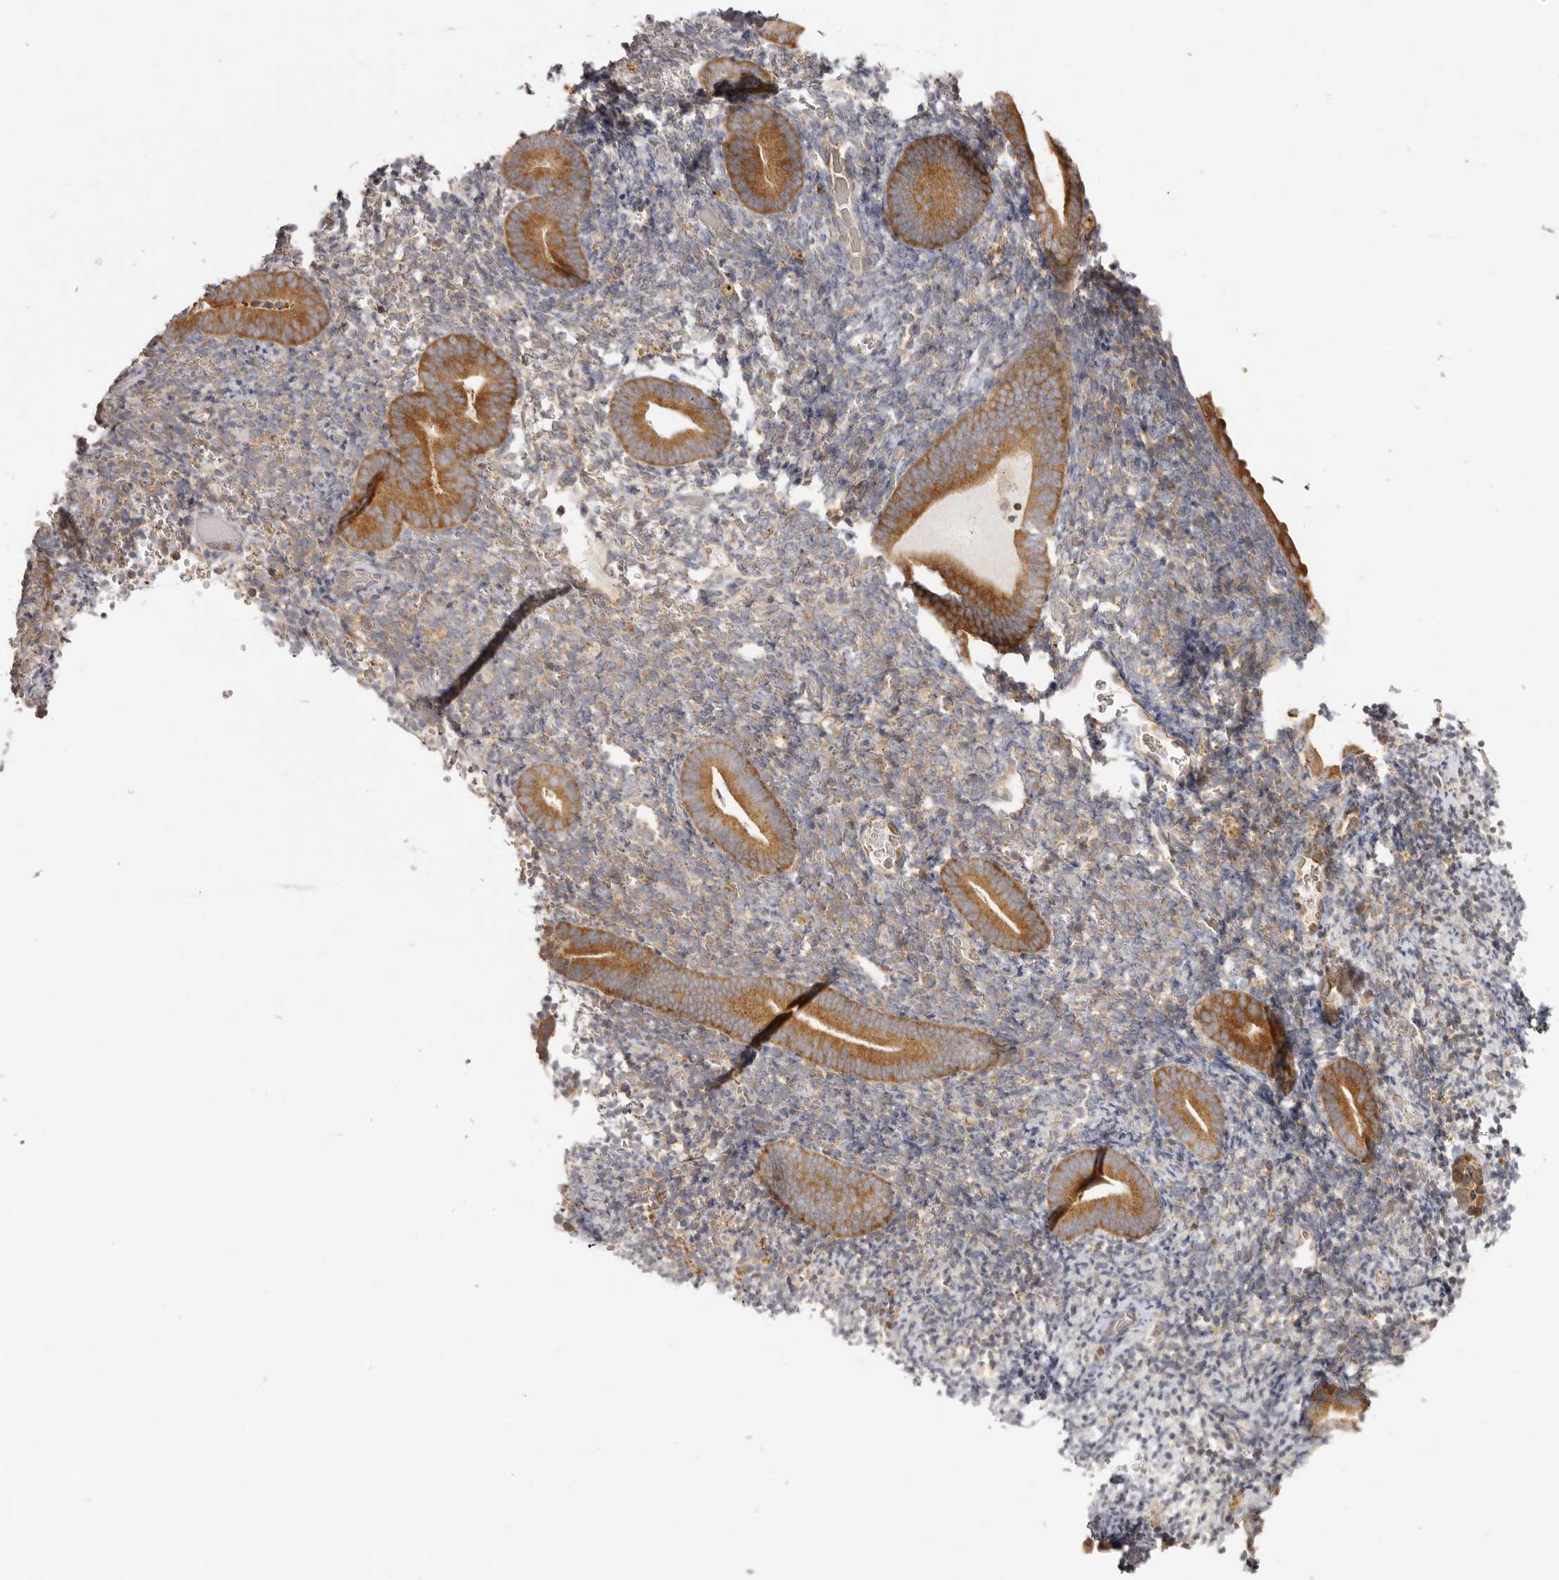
{"staining": {"intensity": "weak", "quantity": "25%-75%", "location": "cytoplasmic/membranous"}, "tissue": "endometrium", "cell_type": "Cells in endometrial stroma", "image_type": "normal", "snomed": [{"axis": "morphology", "description": "Normal tissue, NOS"}, {"axis": "topography", "description": "Endometrium"}], "caption": "Protein expression analysis of unremarkable human endometrium reveals weak cytoplasmic/membranous staining in approximately 25%-75% of cells in endometrial stroma.", "gene": "EEF1E1", "patient": {"sex": "female", "age": 51}}